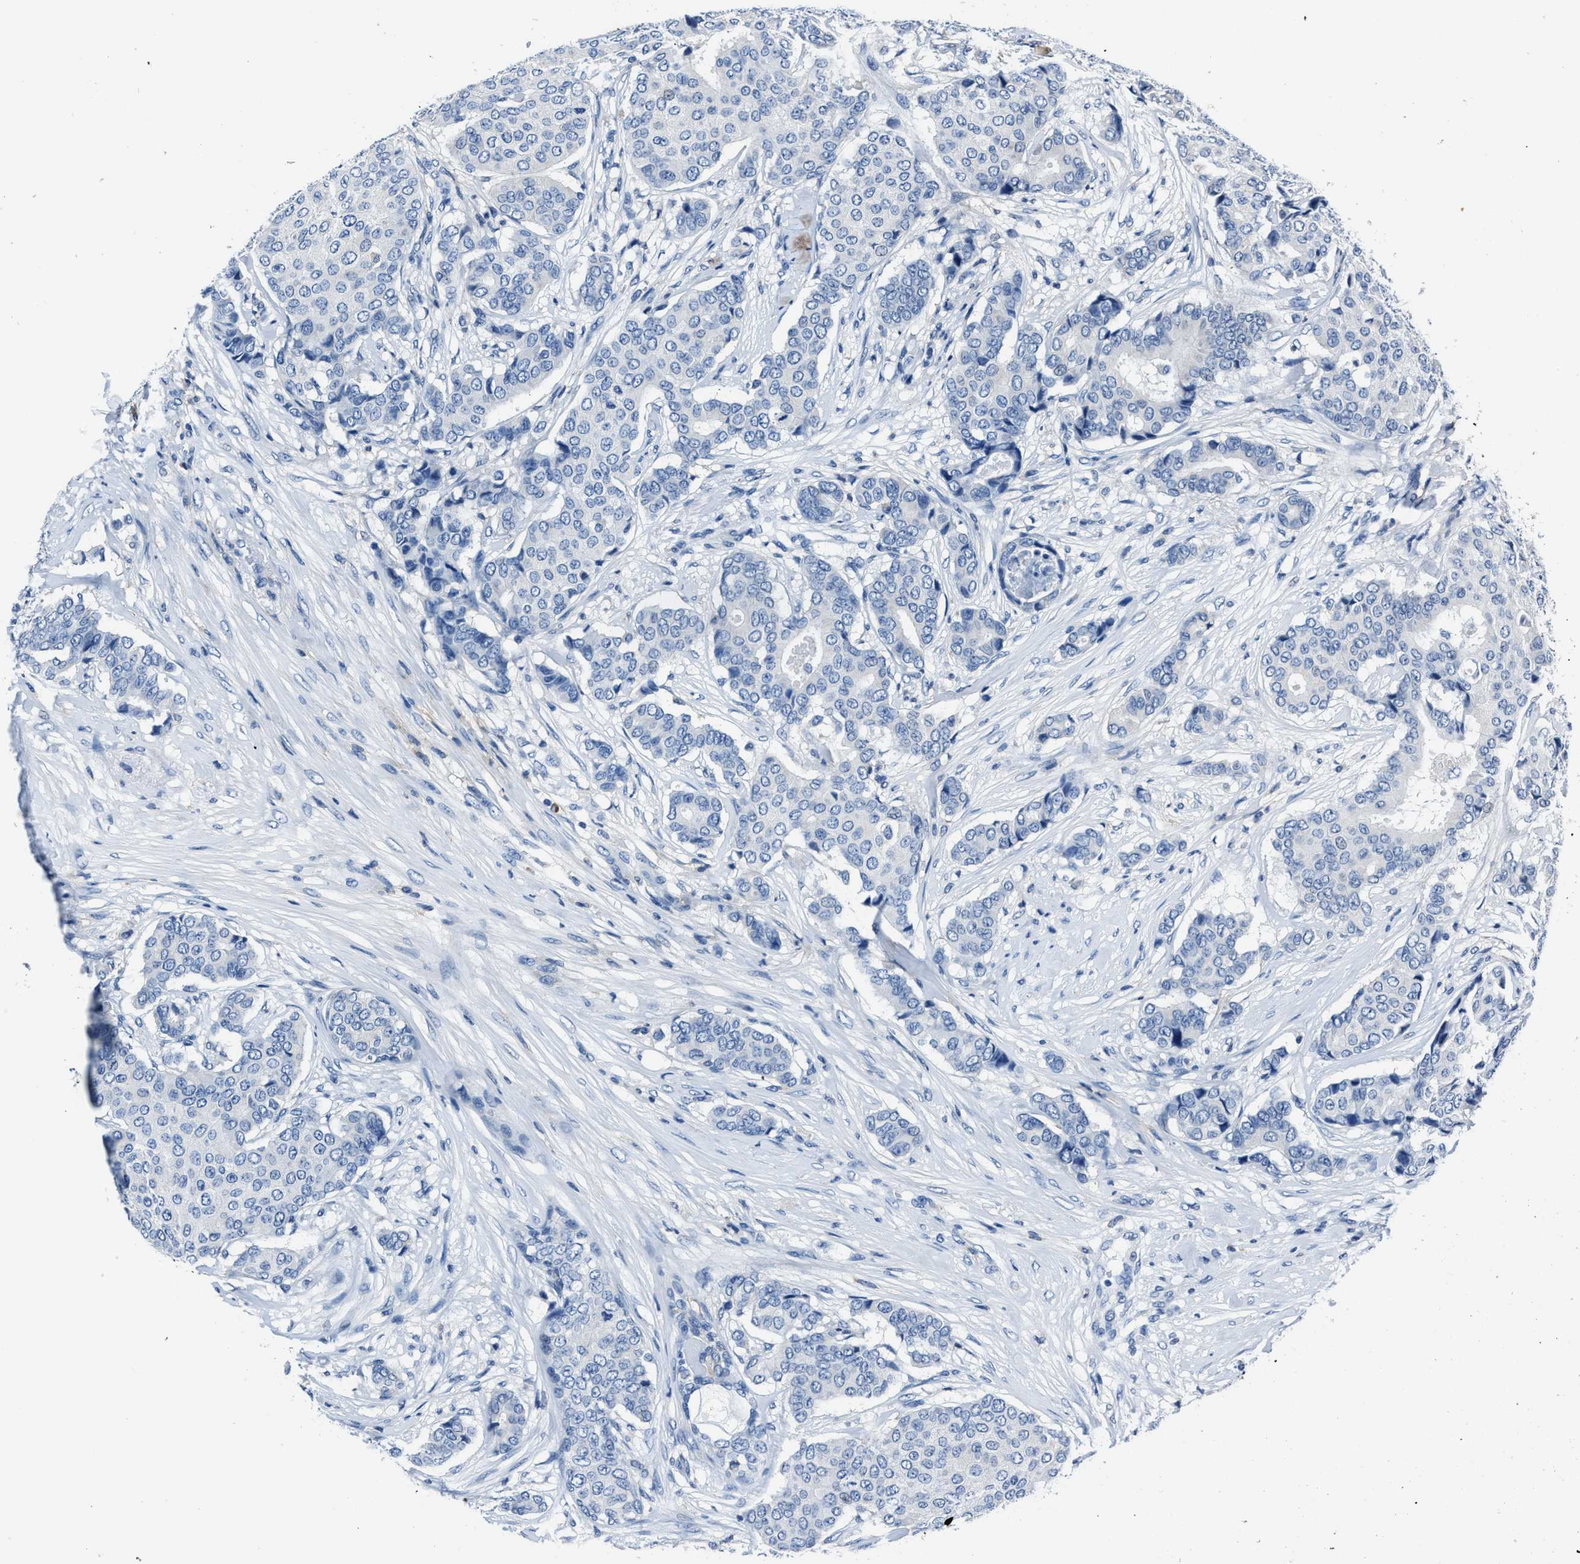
{"staining": {"intensity": "negative", "quantity": "none", "location": "none"}, "tissue": "breast cancer", "cell_type": "Tumor cells", "image_type": "cancer", "snomed": [{"axis": "morphology", "description": "Duct carcinoma"}, {"axis": "topography", "description": "Breast"}], "caption": "Immunohistochemical staining of human breast invasive ductal carcinoma reveals no significant staining in tumor cells.", "gene": "FGL2", "patient": {"sex": "female", "age": 75}}